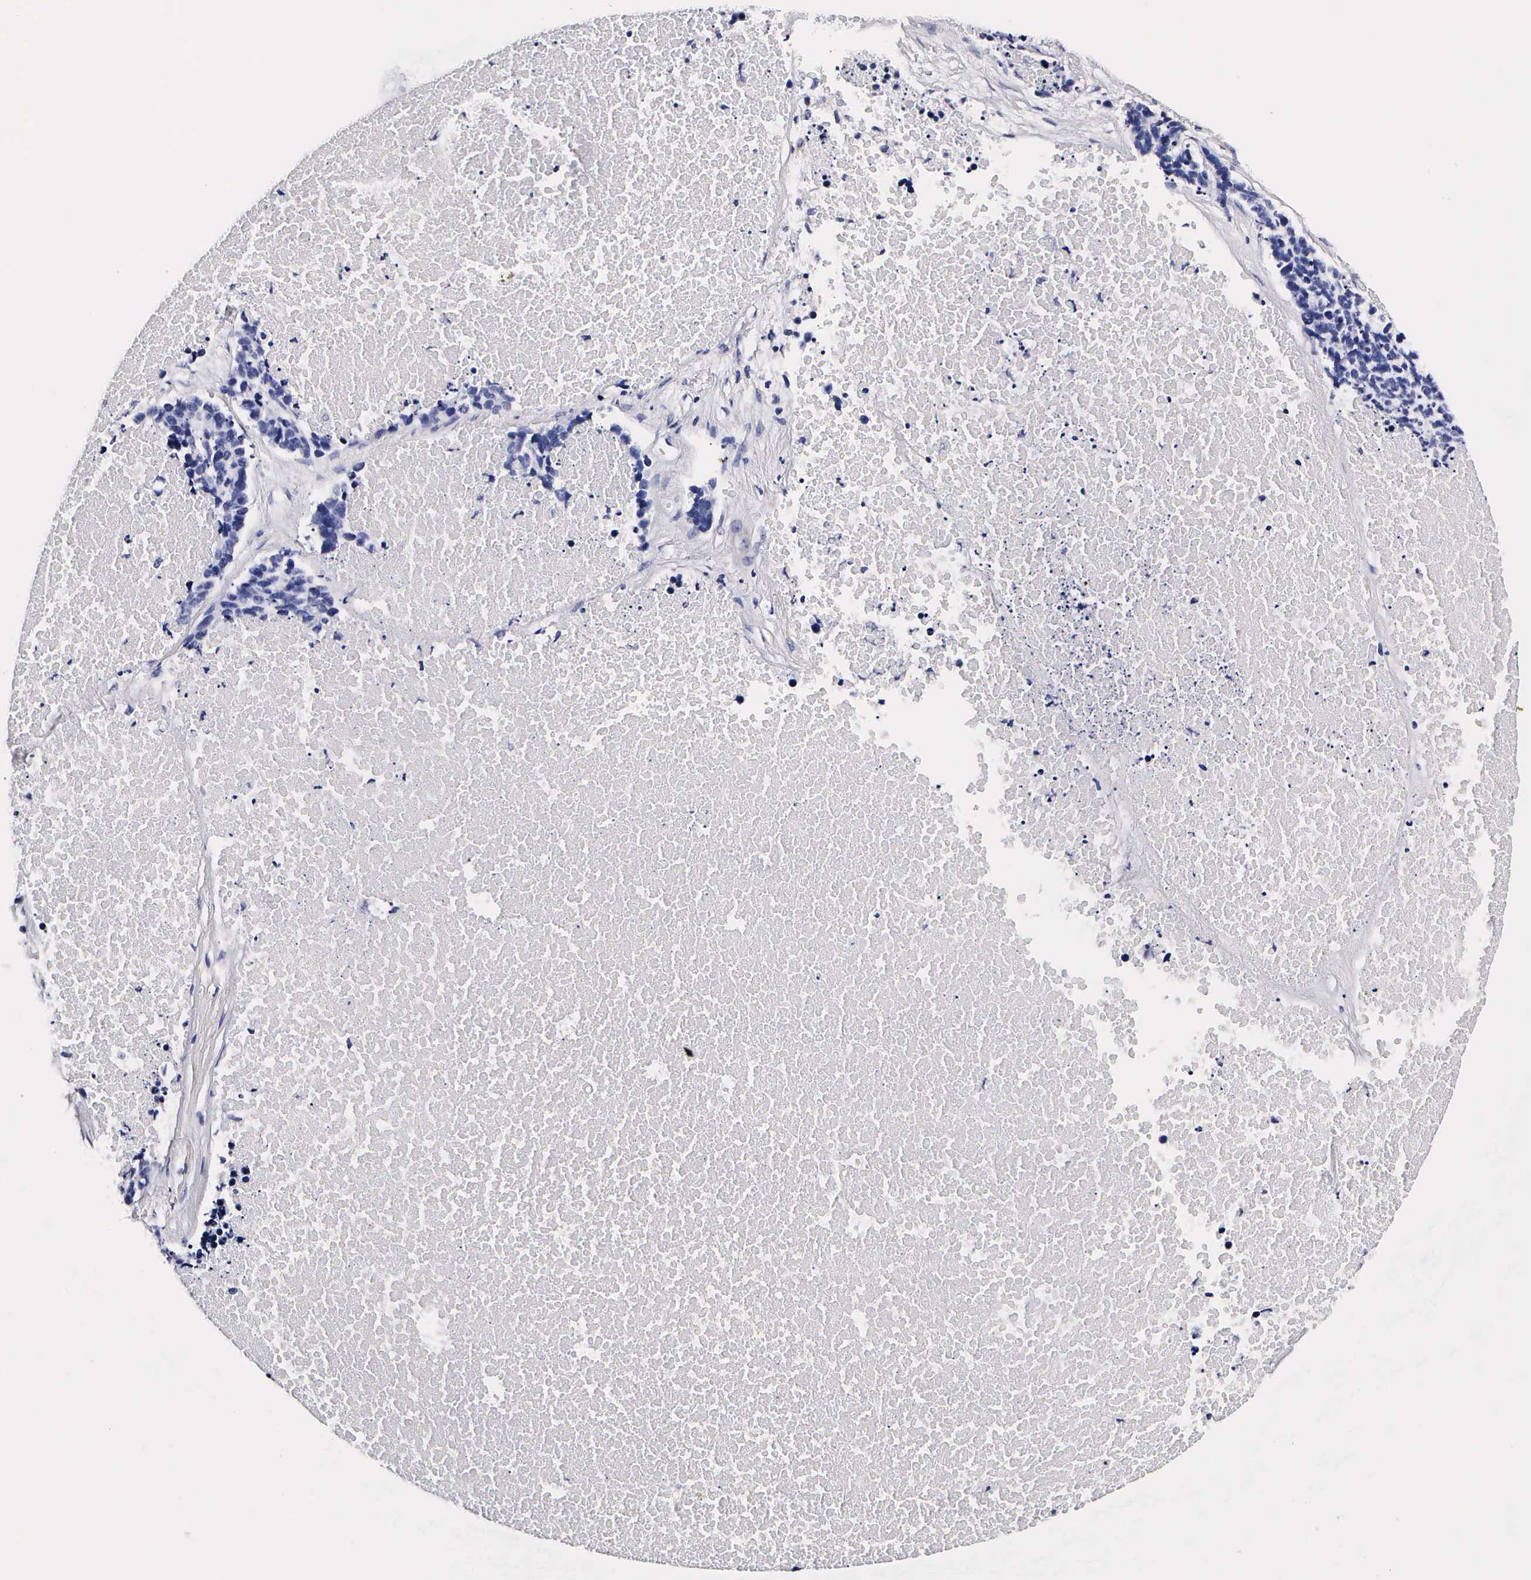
{"staining": {"intensity": "negative", "quantity": "none", "location": "none"}, "tissue": "lung cancer", "cell_type": "Tumor cells", "image_type": "cancer", "snomed": [{"axis": "morphology", "description": "Neoplasm, malignant, NOS"}, {"axis": "topography", "description": "Lung"}], "caption": "The IHC micrograph has no significant staining in tumor cells of malignant neoplasm (lung) tissue. (DAB (3,3'-diaminobenzidine) immunohistochemistry (IHC), high magnification).", "gene": "RNASE6", "patient": {"sex": "female", "age": 75}}